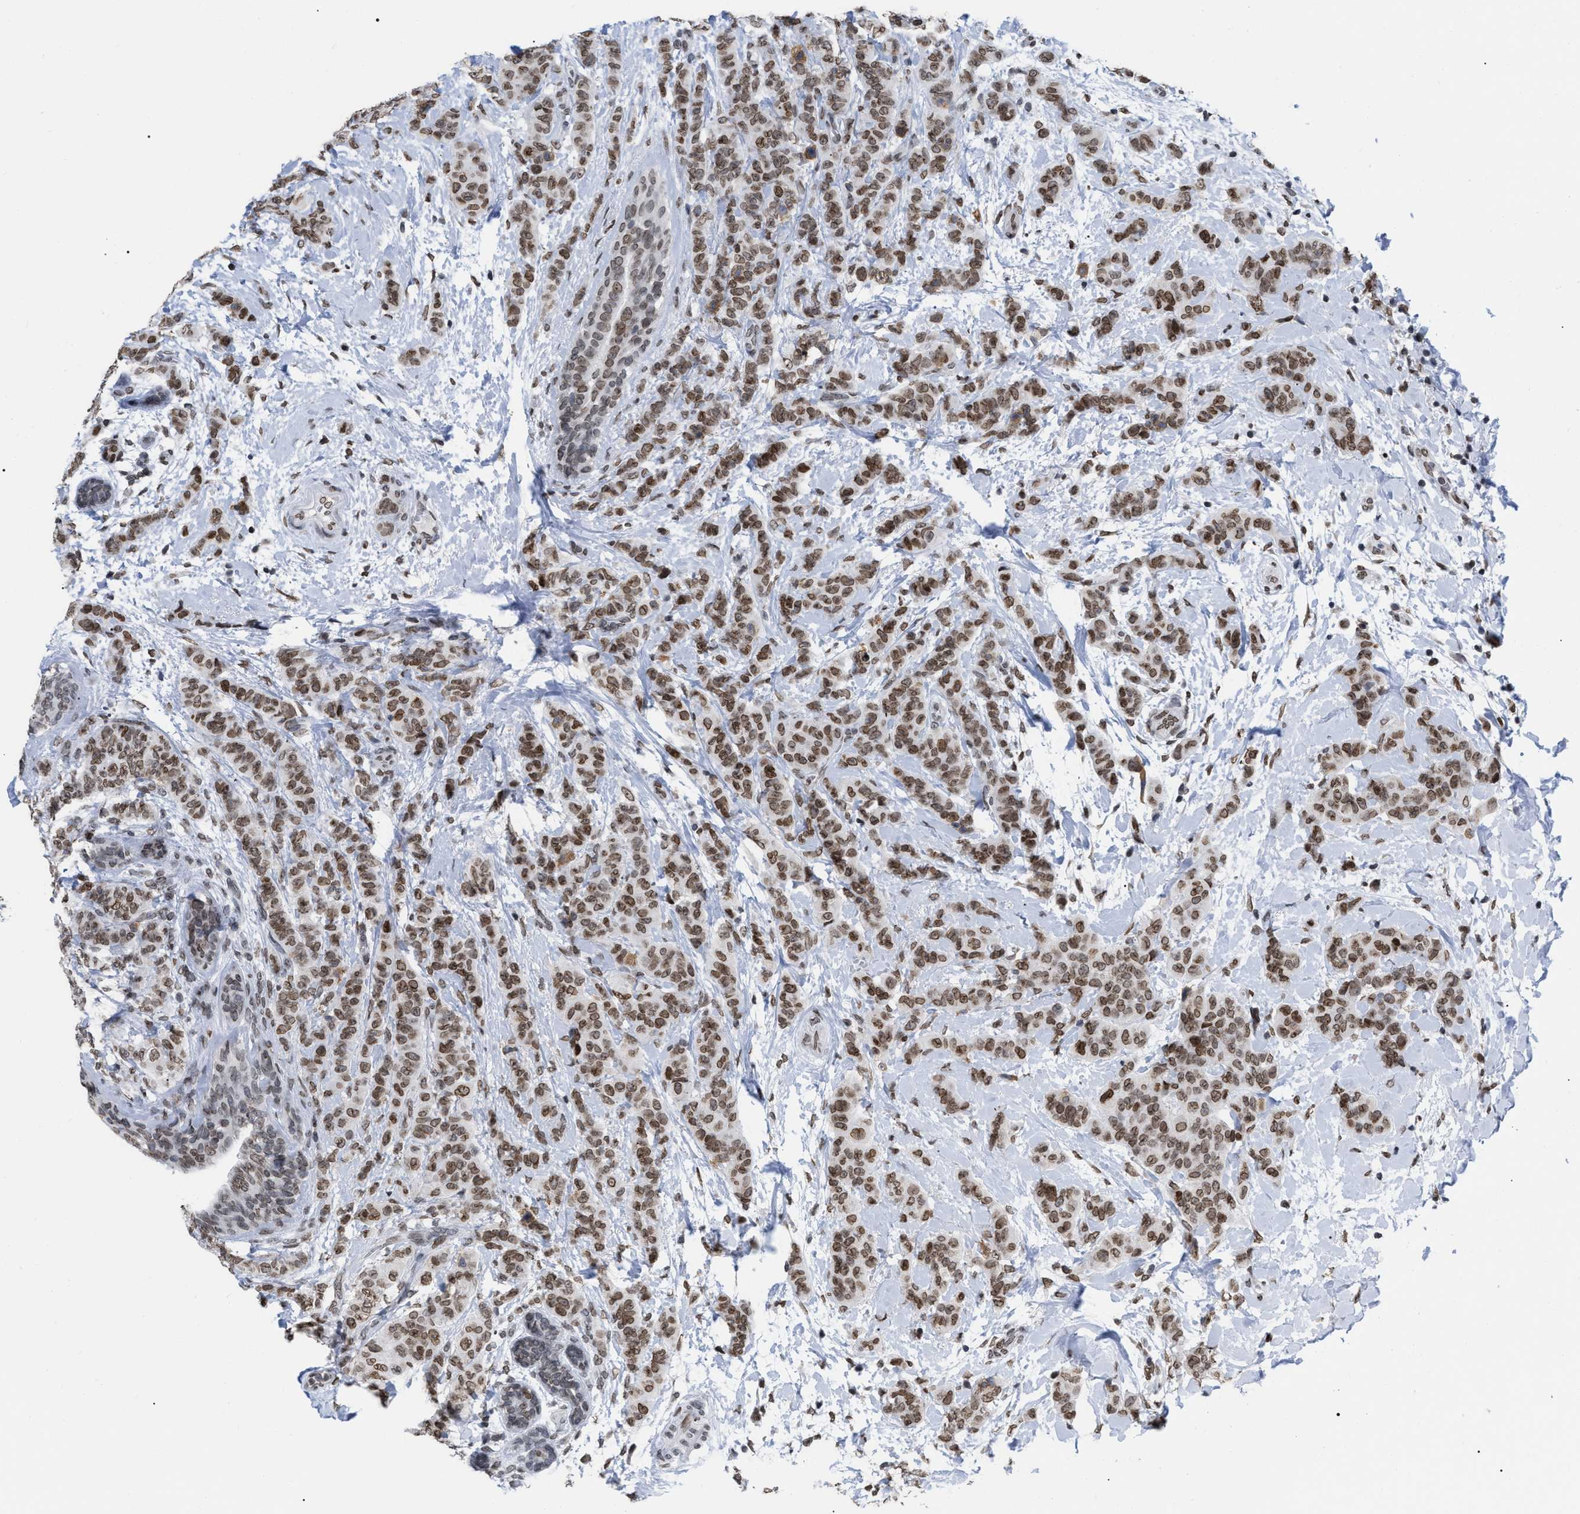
{"staining": {"intensity": "moderate", "quantity": ">75%", "location": "nuclear"}, "tissue": "breast cancer", "cell_type": "Tumor cells", "image_type": "cancer", "snomed": [{"axis": "morphology", "description": "Normal tissue, NOS"}, {"axis": "morphology", "description": "Duct carcinoma"}, {"axis": "topography", "description": "Breast"}], "caption": "A photomicrograph of human breast invasive ductal carcinoma stained for a protein demonstrates moderate nuclear brown staining in tumor cells.", "gene": "TPR", "patient": {"sex": "female", "age": 40}}